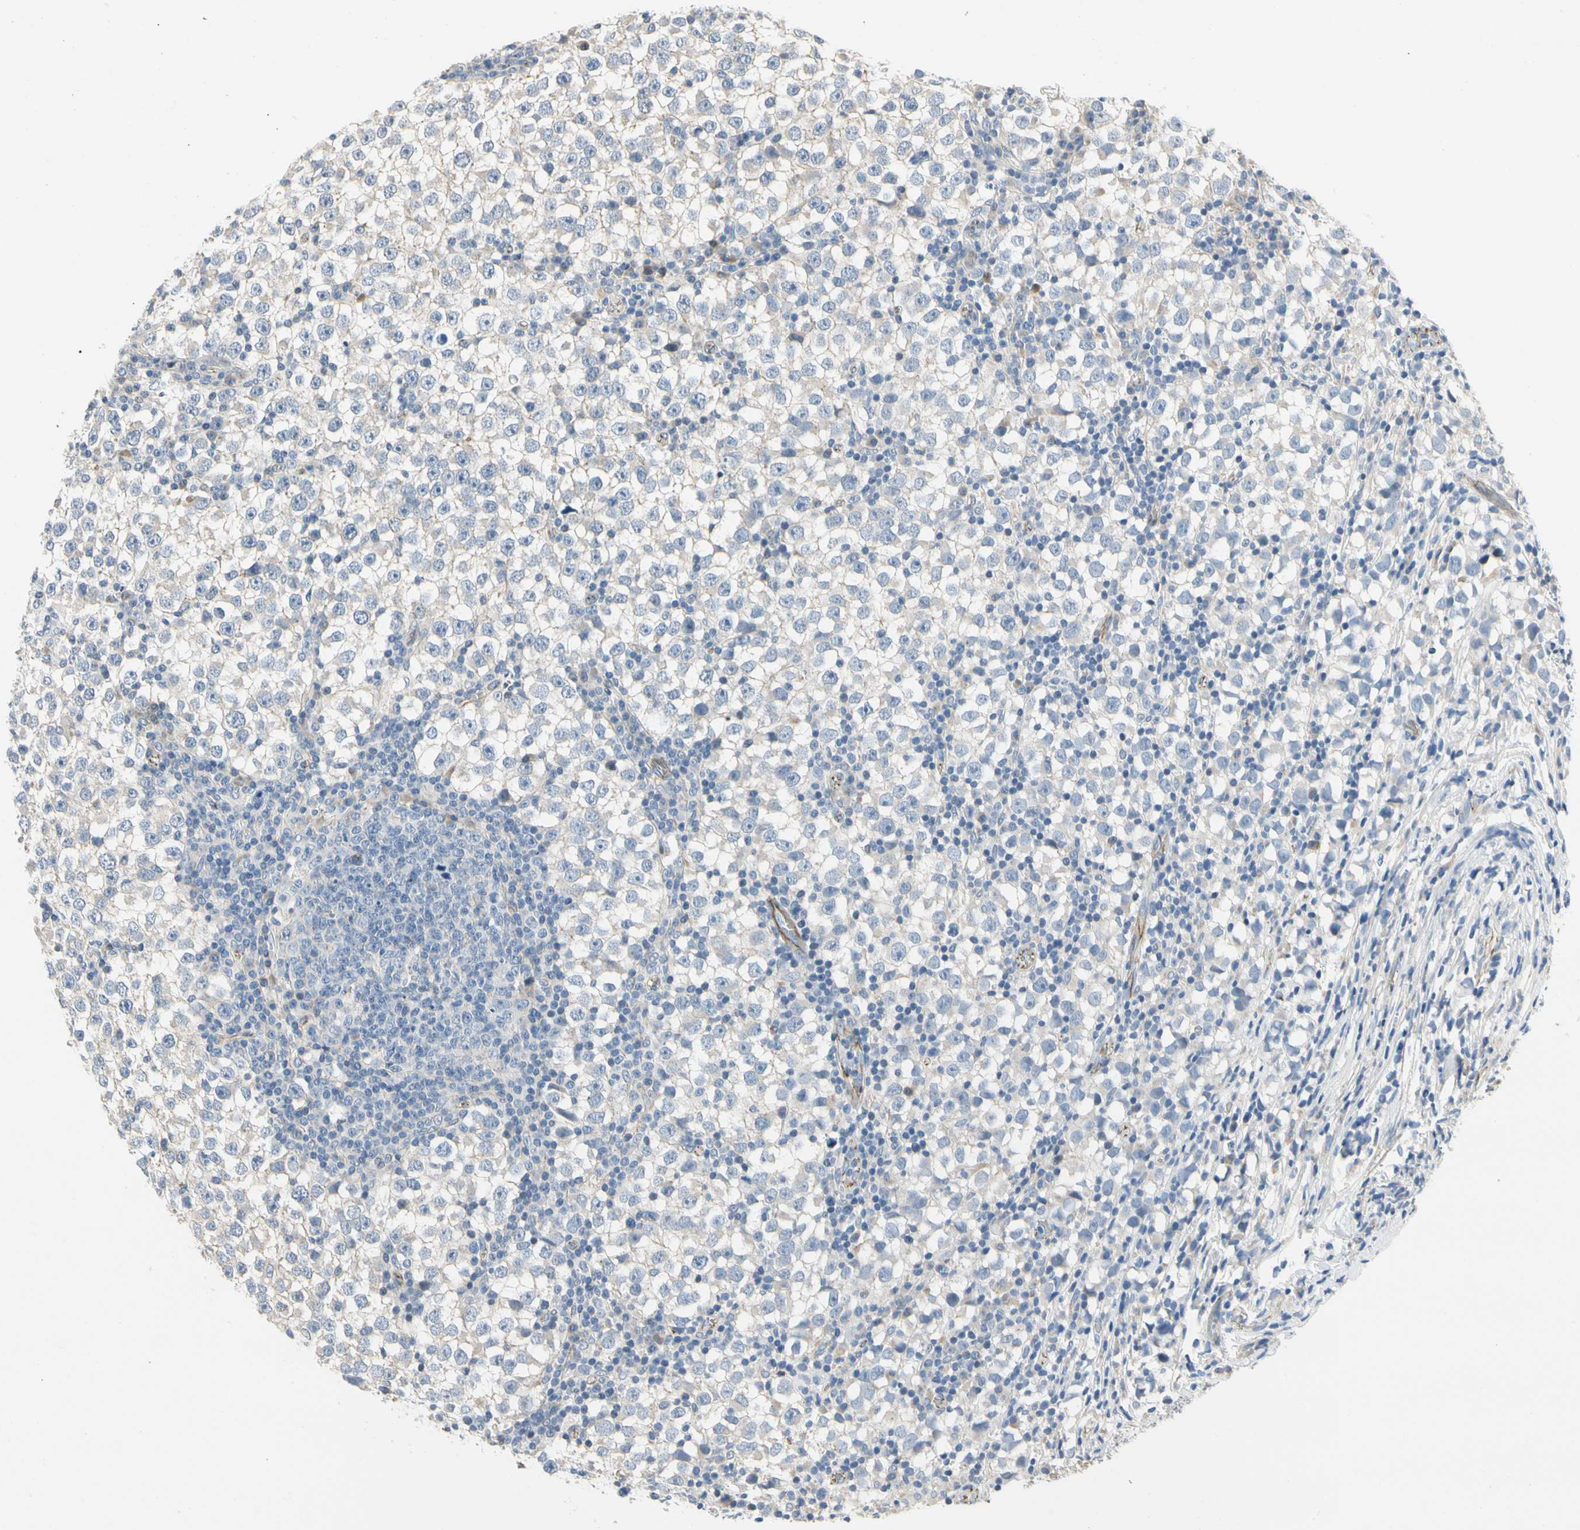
{"staining": {"intensity": "negative", "quantity": "none", "location": "none"}, "tissue": "testis cancer", "cell_type": "Tumor cells", "image_type": "cancer", "snomed": [{"axis": "morphology", "description": "Seminoma, NOS"}, {"axis": "topography", "description": "Testis"}], "caption": "Tumor cells are negative for brown protein staining in testis seminoma.", "gene": "LGR6", "patient": {"sex": "male", "age": 65}}